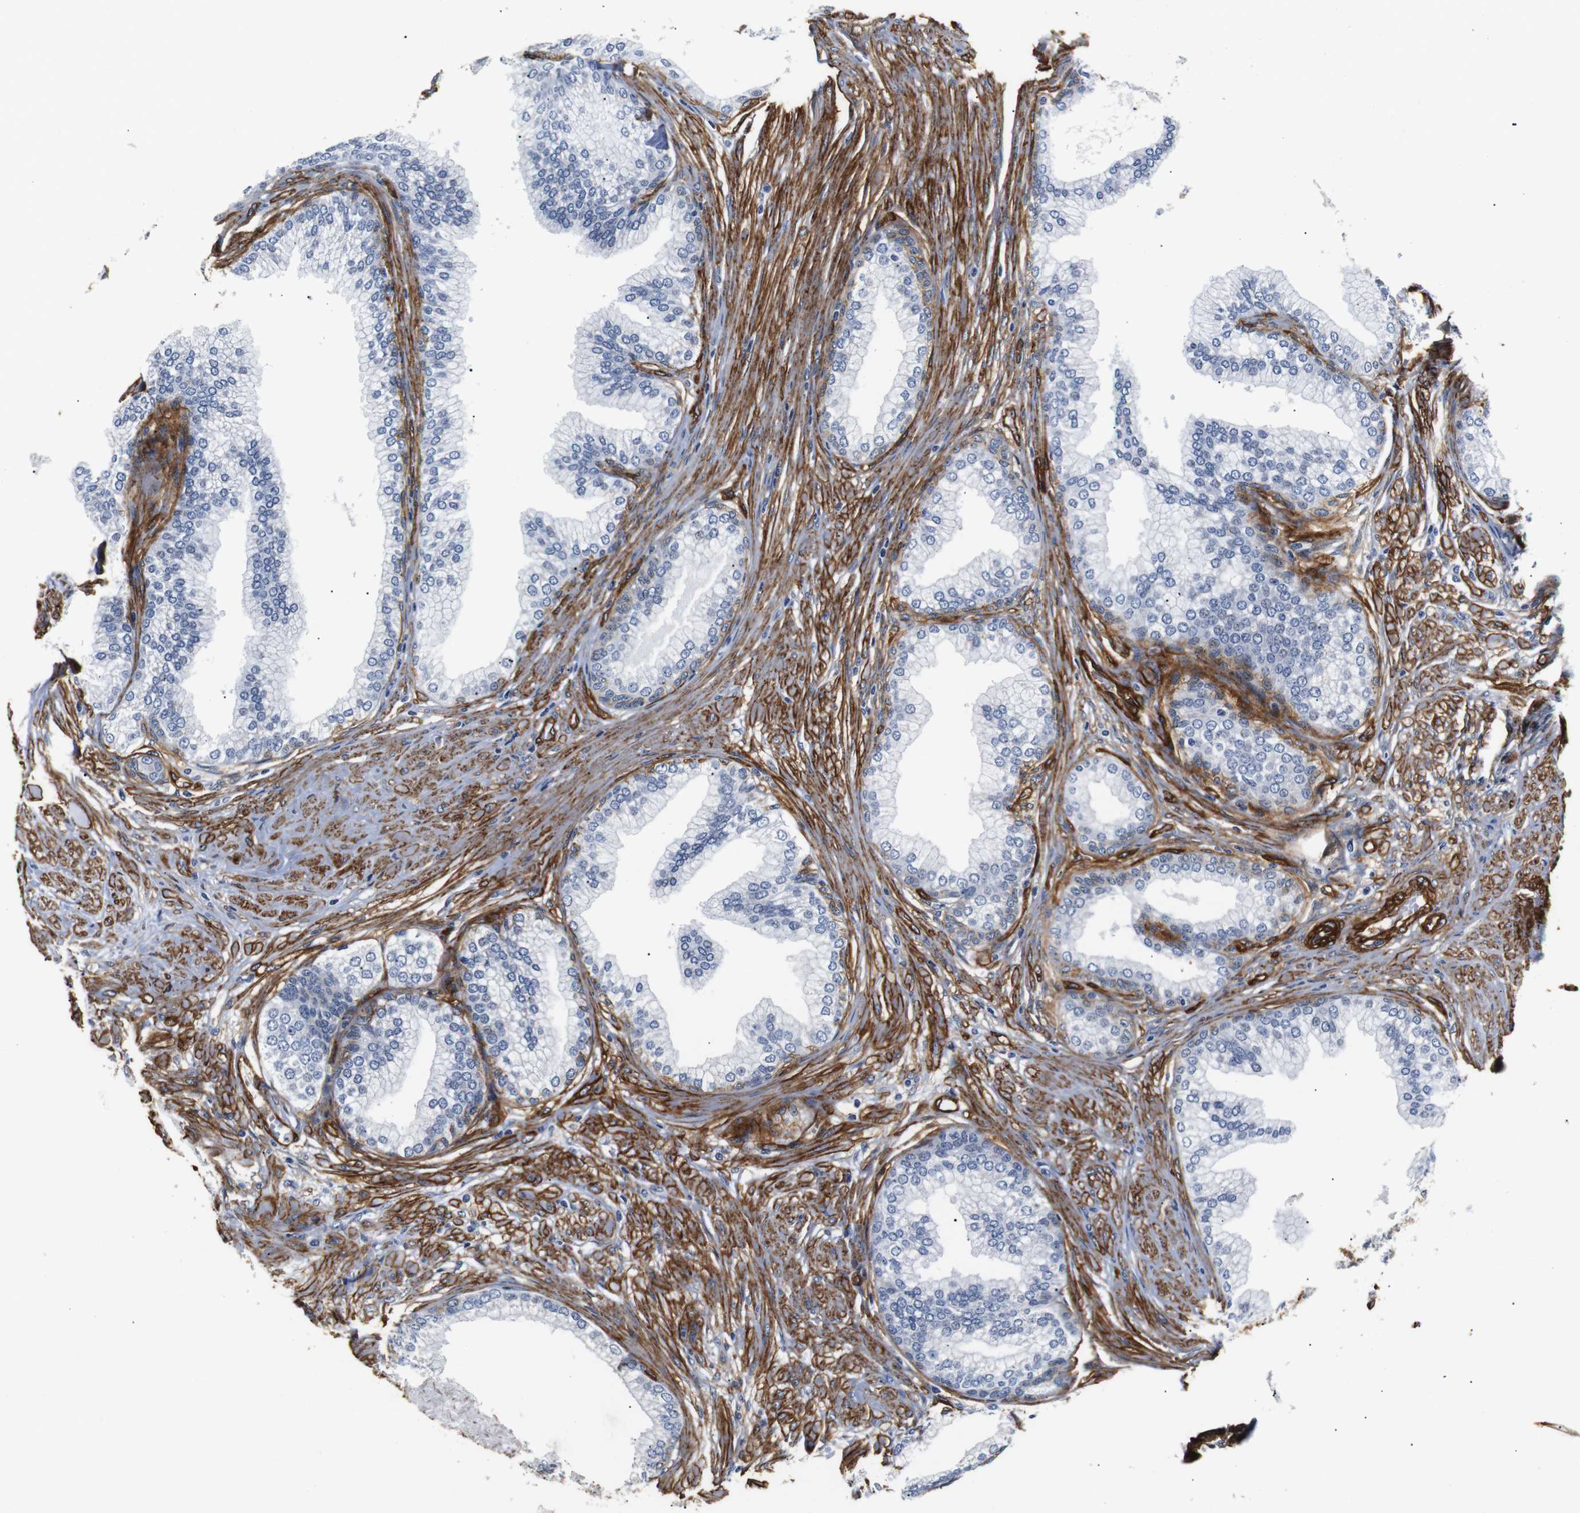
{"staining": {"intensity": "negative", "quantity": "none", "location": "none"}, "tissue": "prostate", "cell_type": "Glandular cells", "image_type": "normal", "snomed": [{"axis": "morphology", "description": "Normal tissue, NOS"}, {"axis": "morphology", "description": "Urothelial carcinoma, Low grade"}, {"axis": "topography", "description": "Urinary bladder"}, {"axis": "topography", "description": "Prostate"}], "caption": "IHC of unremarkable human prostate exhibits no expression in glandular cells.", "gene": "CAV2", "patient": {"sex": "male", "age": 60}}